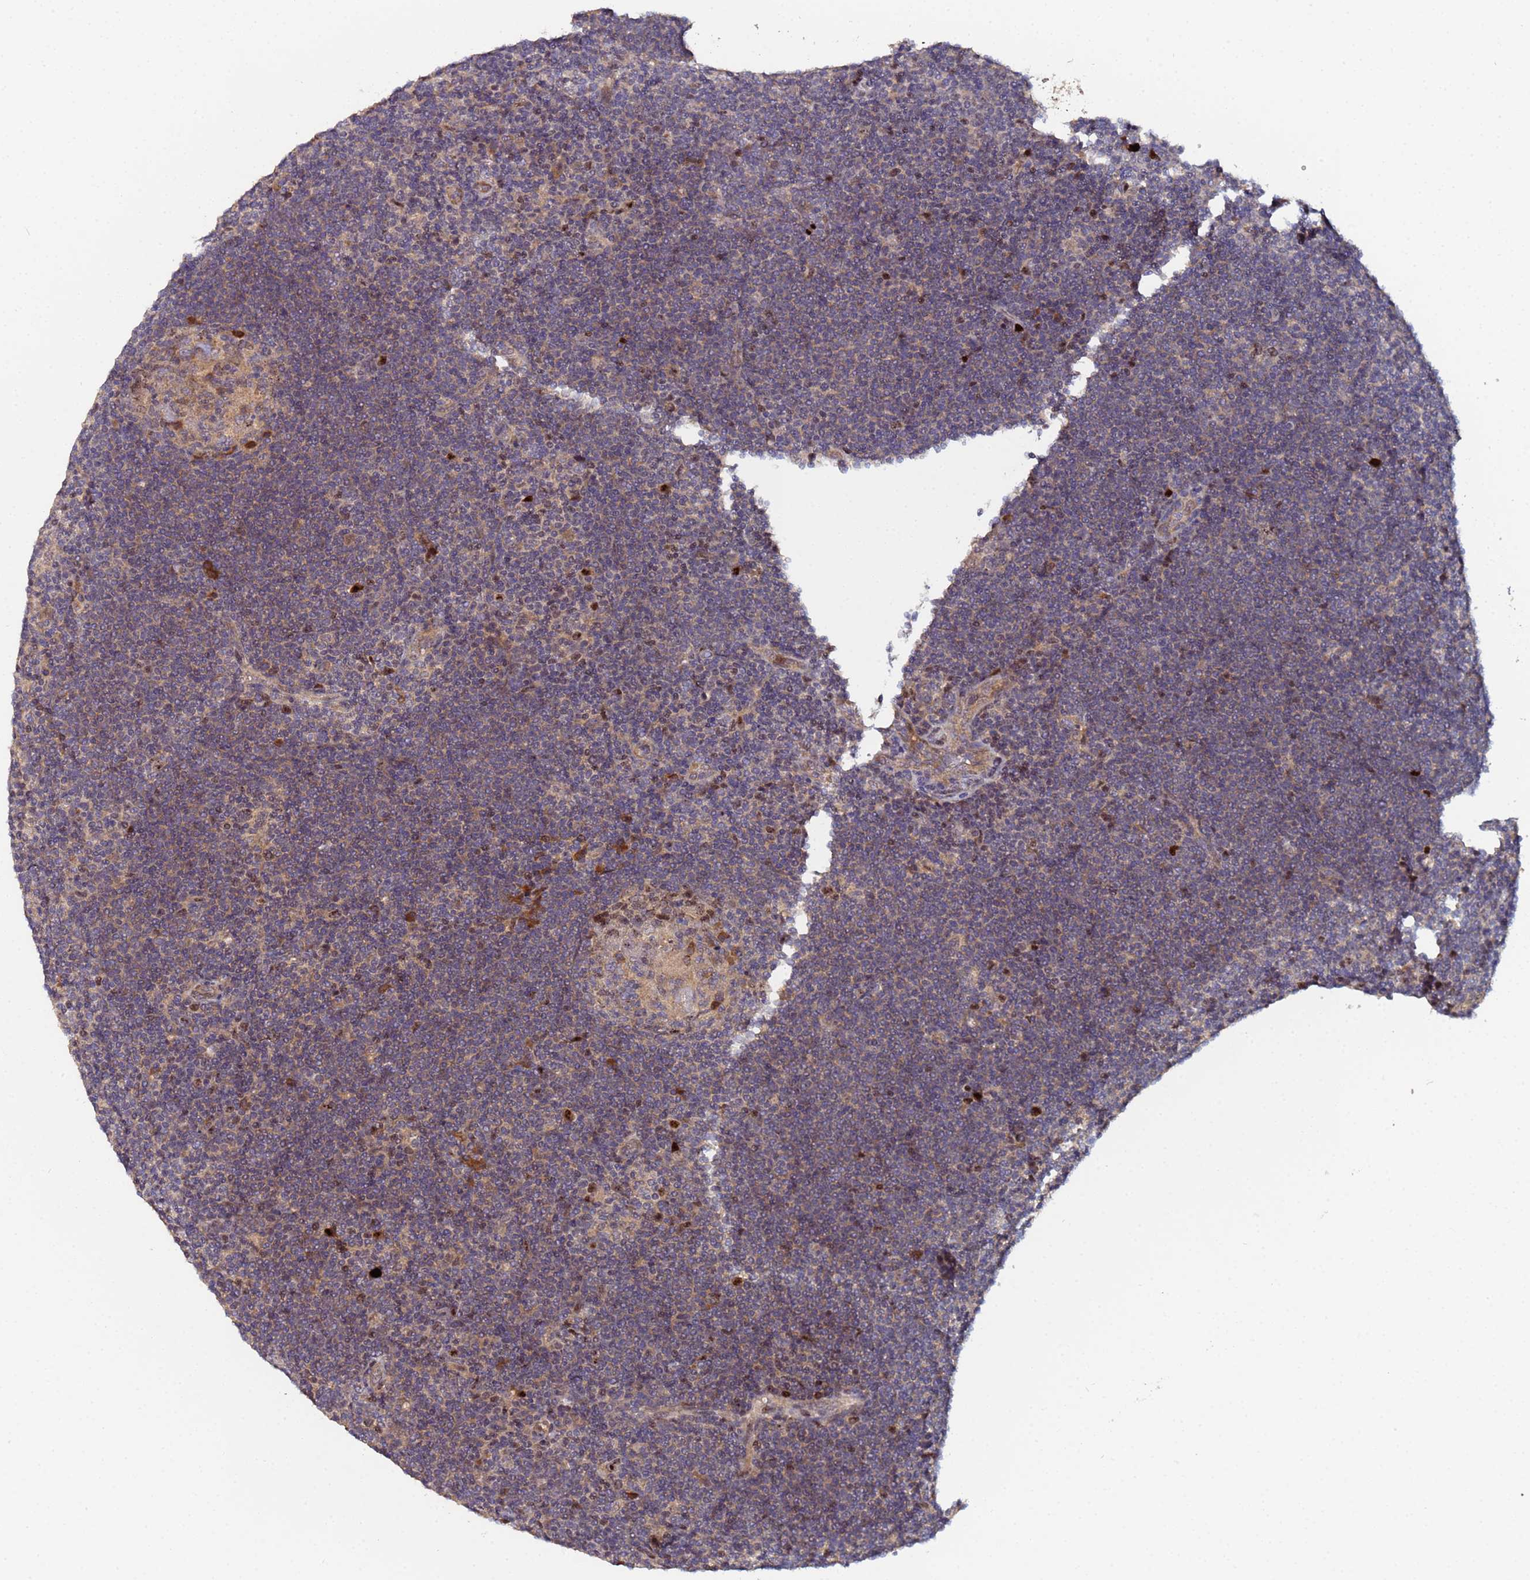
{"staining": {"intensity": "moderate", "quantity": ">75%", "location": "cytoplasmic/membranous,nuclear"}, "tissue": "lymphoma", "cell_type": "Tumor cells", "image_type": "cancer", "snomed": [{"axis": "morphology", "description": "Hodgkin's disease, NOS"}, {"axis": "topography", "description": "Lymph node"}], "caption": "Immunohistochemistry (IHC) of lymphoma exhibits medium levels of moderate cytoplasmic/membranous and nuclear expression in about >75% of tumor cells. Nuclei are stained in blue.", "gene": "OSER1", "patient": {"sex": "female", "age": 57}}